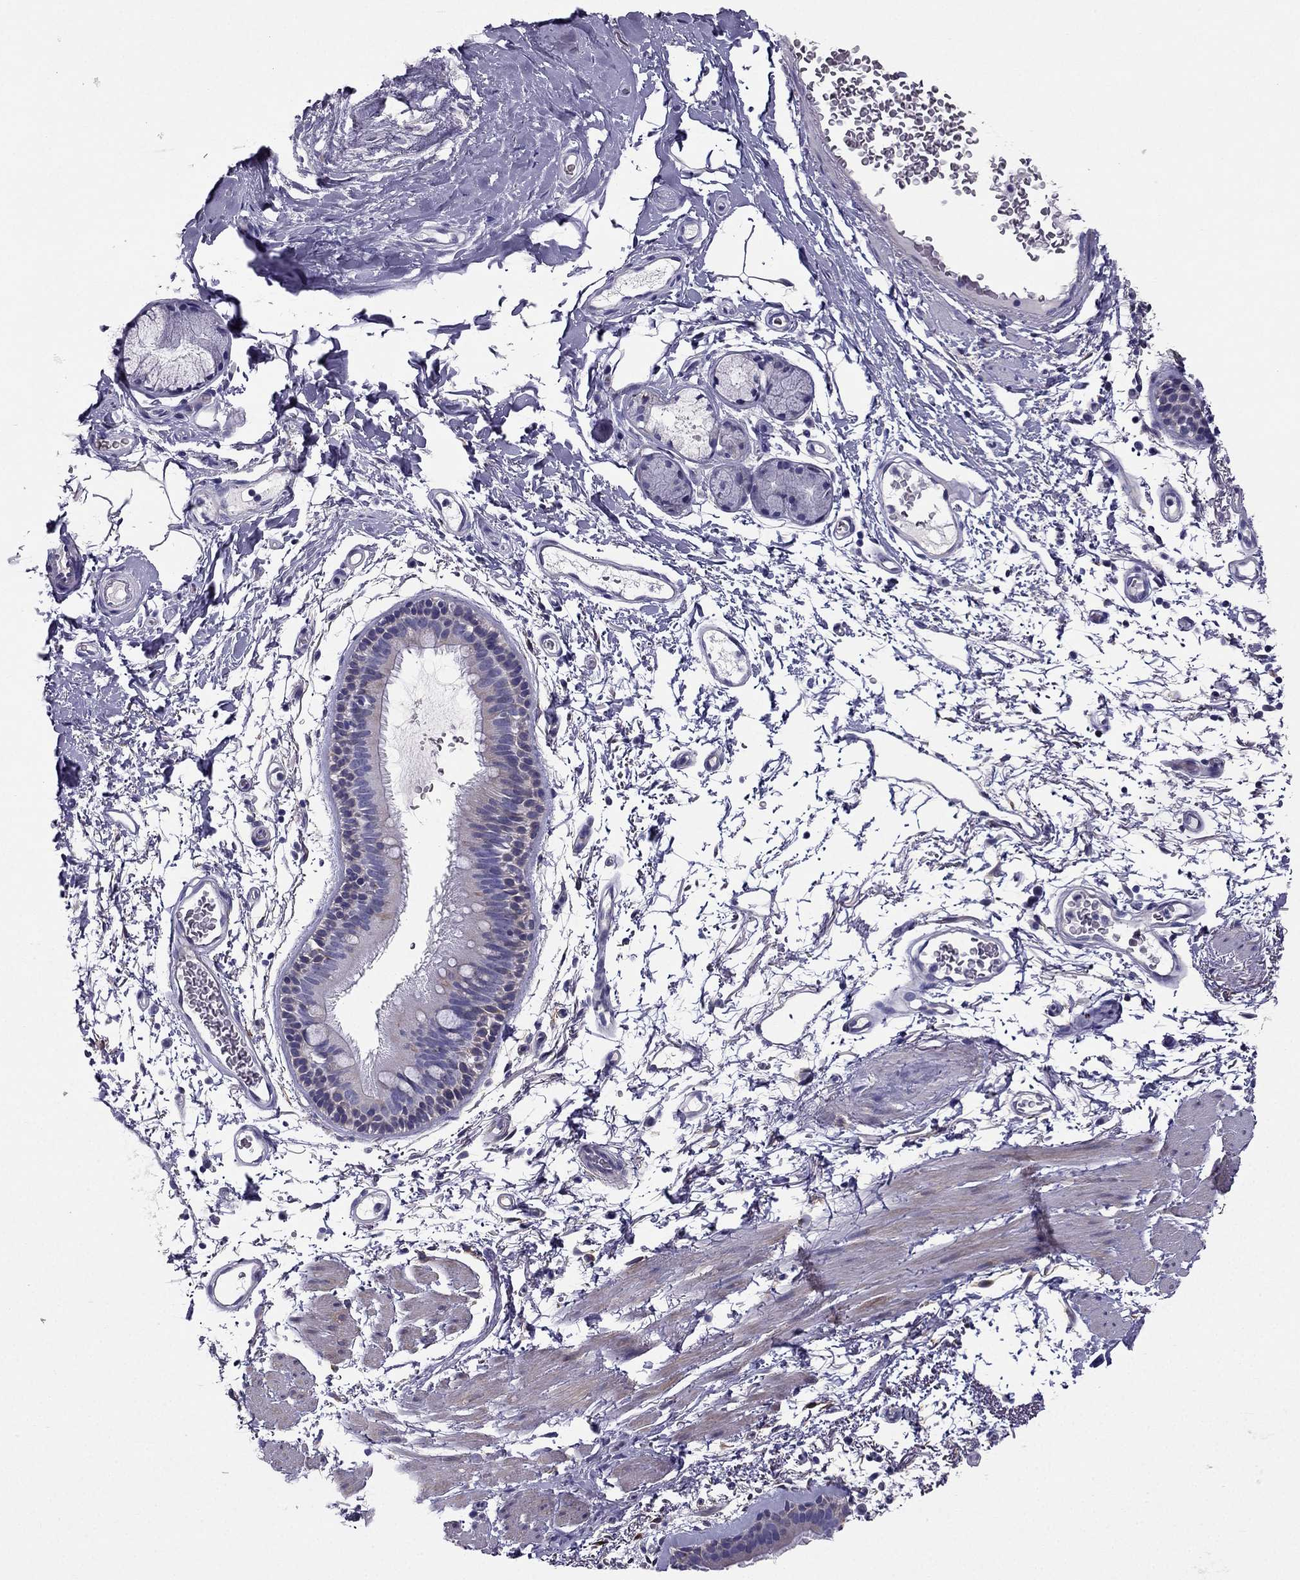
{"staining": {"intensity": "weak", "quantity": "25%-75%", "location": "cytoplasmic/membranous"}, "tissue": "bronchus", "cell_type": "Respiratory epithelial cells", "image_type": "normal", "snomed": [{"axis": "morphology", "description": "Normal tissue, NOS"}, {"axis": "topography", "description": "Lymph node"}, {"axis": "topography", "description": "Bronchus"}], "caption": "A micrograph of human bronchus stained for a protein shows weak cytoplasmic/membranous brown staining in respiratory epithelial cells. The staining is performed using DAB (3,3'-diaminobenzidine) brown chromogen to label protein expression. The nuclei are counter-stained blue using hematoxylin.", "gene": "SYT5", "patient": {"sex": "female", "age": 70}}